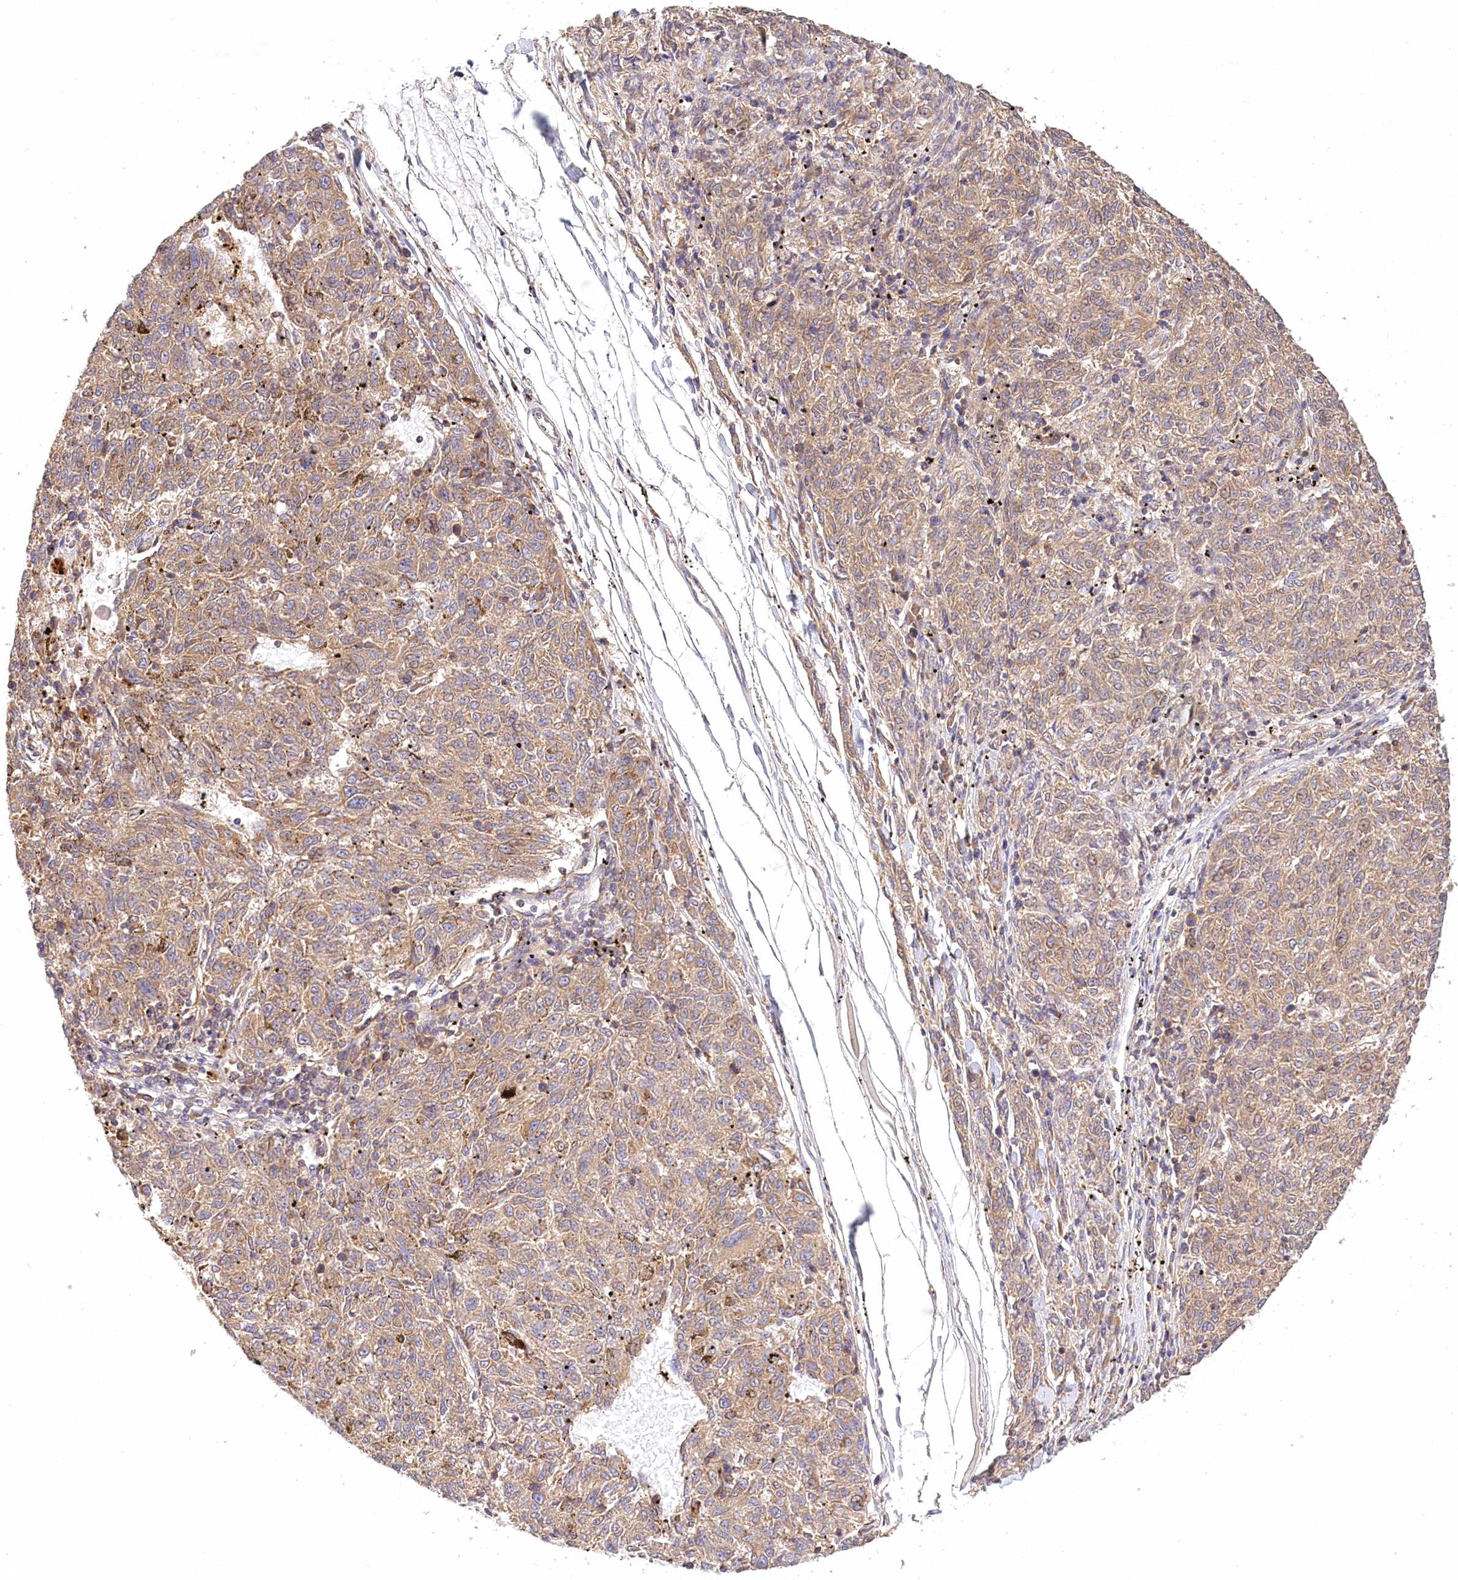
{"staining": {"intensity": "weak", "quantity": ">75%", "location": "cytoplasmic/membranous"}, "tissue": "melanoma", "cell_type": "Tumor cells", "image_type": "cancer", "snomed": [{"axis": "morphology", "description": "Malignant melanoma, NOS"}, {"axis": "topography", "description": "Skin"}], "caption": "Protein expression by immunohistochemistry (IHC) reveals weak cytoplasmic/membranous positivity in about >75% of tumor cells in melanoma. The staining was performed using DAB (3,3'-diaminobenzidine), with brown indicating positive protein expression. Nuclei are stained blue with hematoxylin.", "gene": "LSS", "patient": {"sex": "female", "age": 72}}